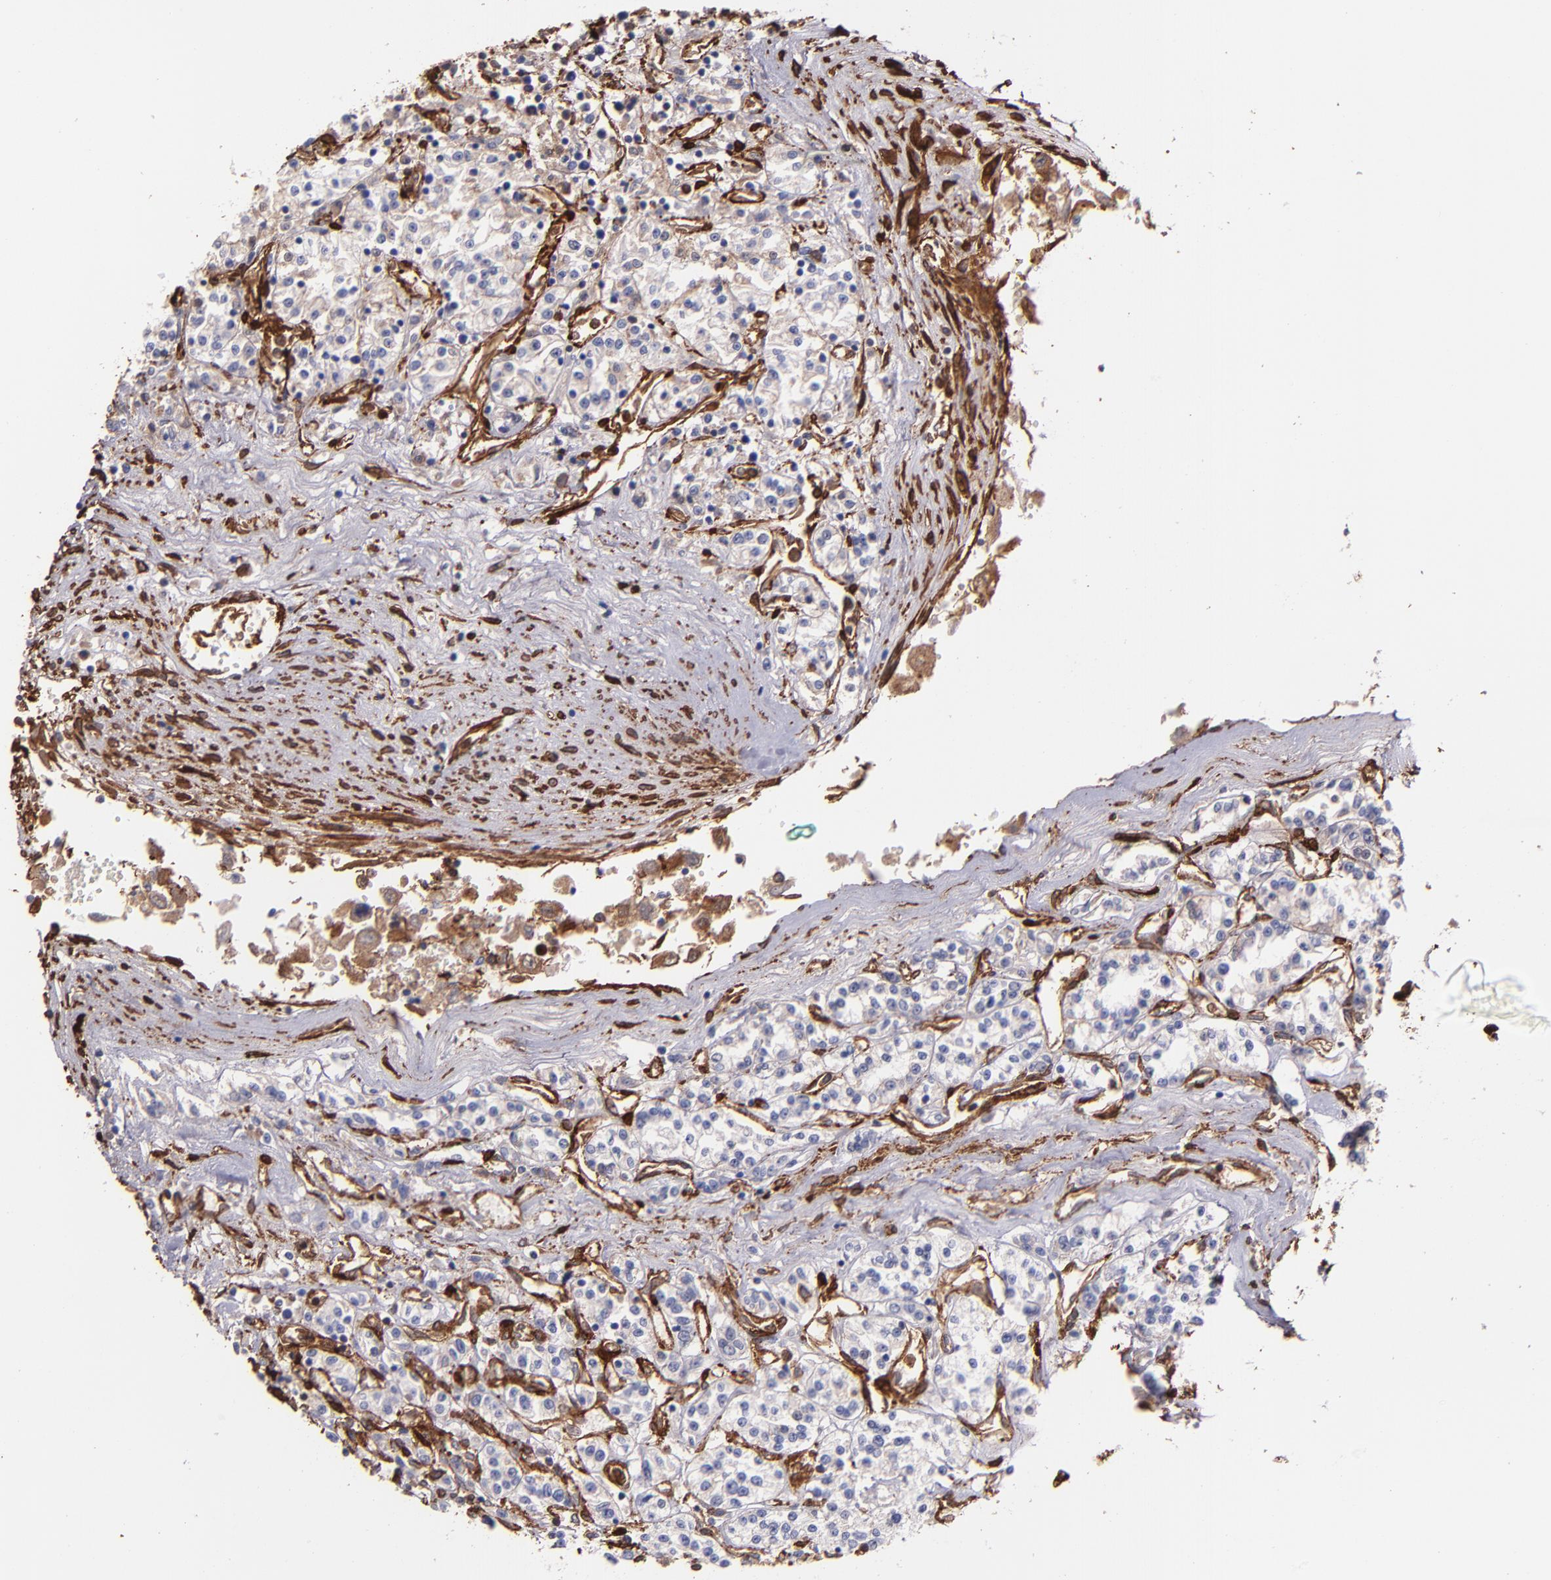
{"staining": {"intensity": "weak", "quantity": "25%-75%", "location": "cytoplasmic/membranous"}, "tissue": "renal cancer", "cell_type": "Tumor cells", "image_type": "cancer", "snomed": [{"axis": "morphology", "description": "Adenocarcinoma, NOS"}, {"axis": "topography", "description": "Kidney"}], "caption": "Protein expression analysis of human adenocarcinoma (renal) reveals weak cytoplasmic/membranous positivity in about 25%-75% of tumor cells. (DAB (3,3'-diaminobenzidine) IHC, brown staining for protein, blue staining for nuclei).", "gene": "VCL", "patient": {"sex": "female", "age": 76}}